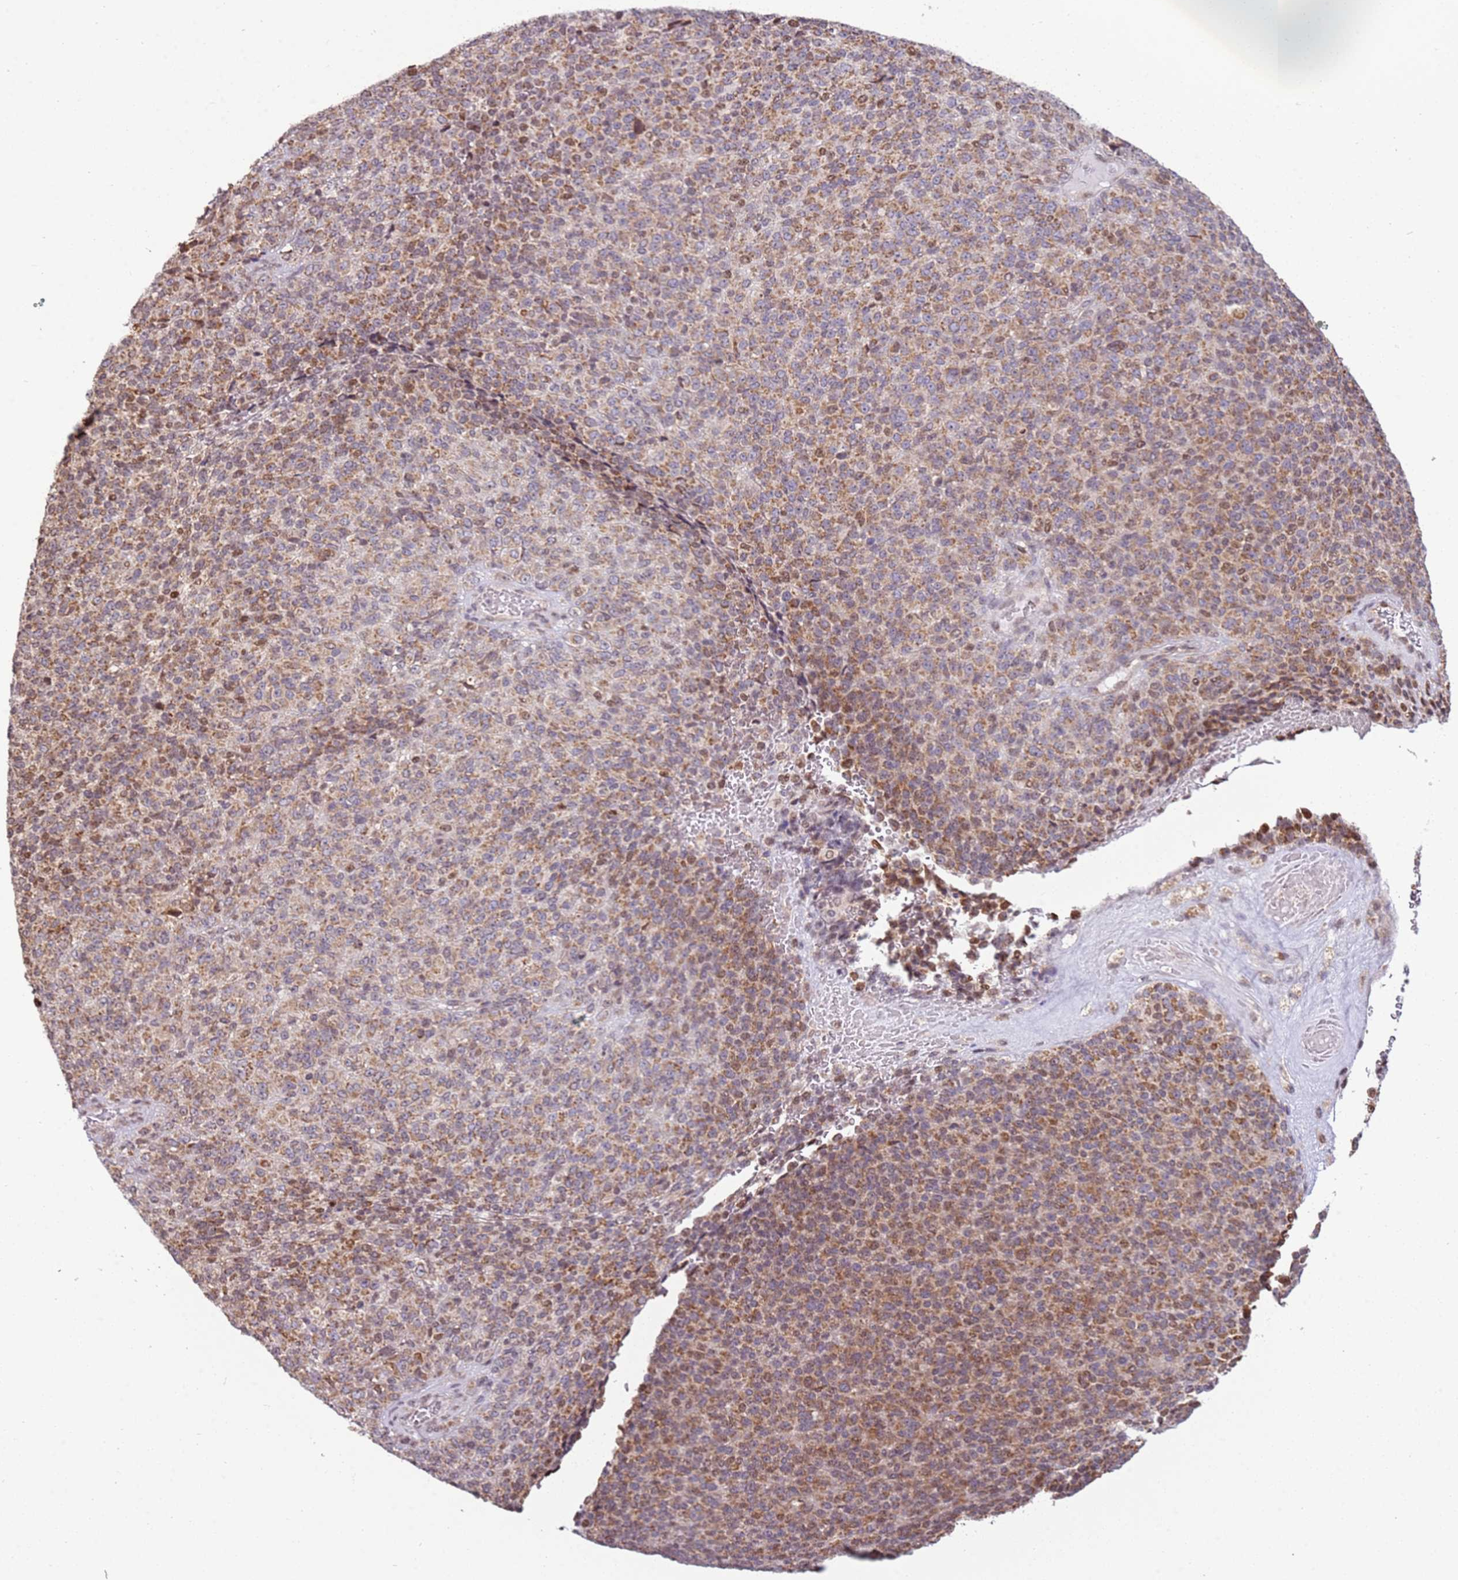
{"staining": {"intensity": "moderate", "quantity": ">75%", "location": "cytoplasmic/membranous"}, "tissue": "melanoma", "cell_type": "Tumor cells", "image_type": "cancer", "snomed": [{"axis": "morphology", "description": "Malignant melanoma, Metastatic site"}, {"axis": "topography", "description": "Brain"}], "caption": "Human melanoma stained with a brown dye reveals moderate cytoplasmic/membranous positive expression in about >75% of tumor cells.", "gene": "SCAF1", "patient": {"sex": "female", "age": 56}}